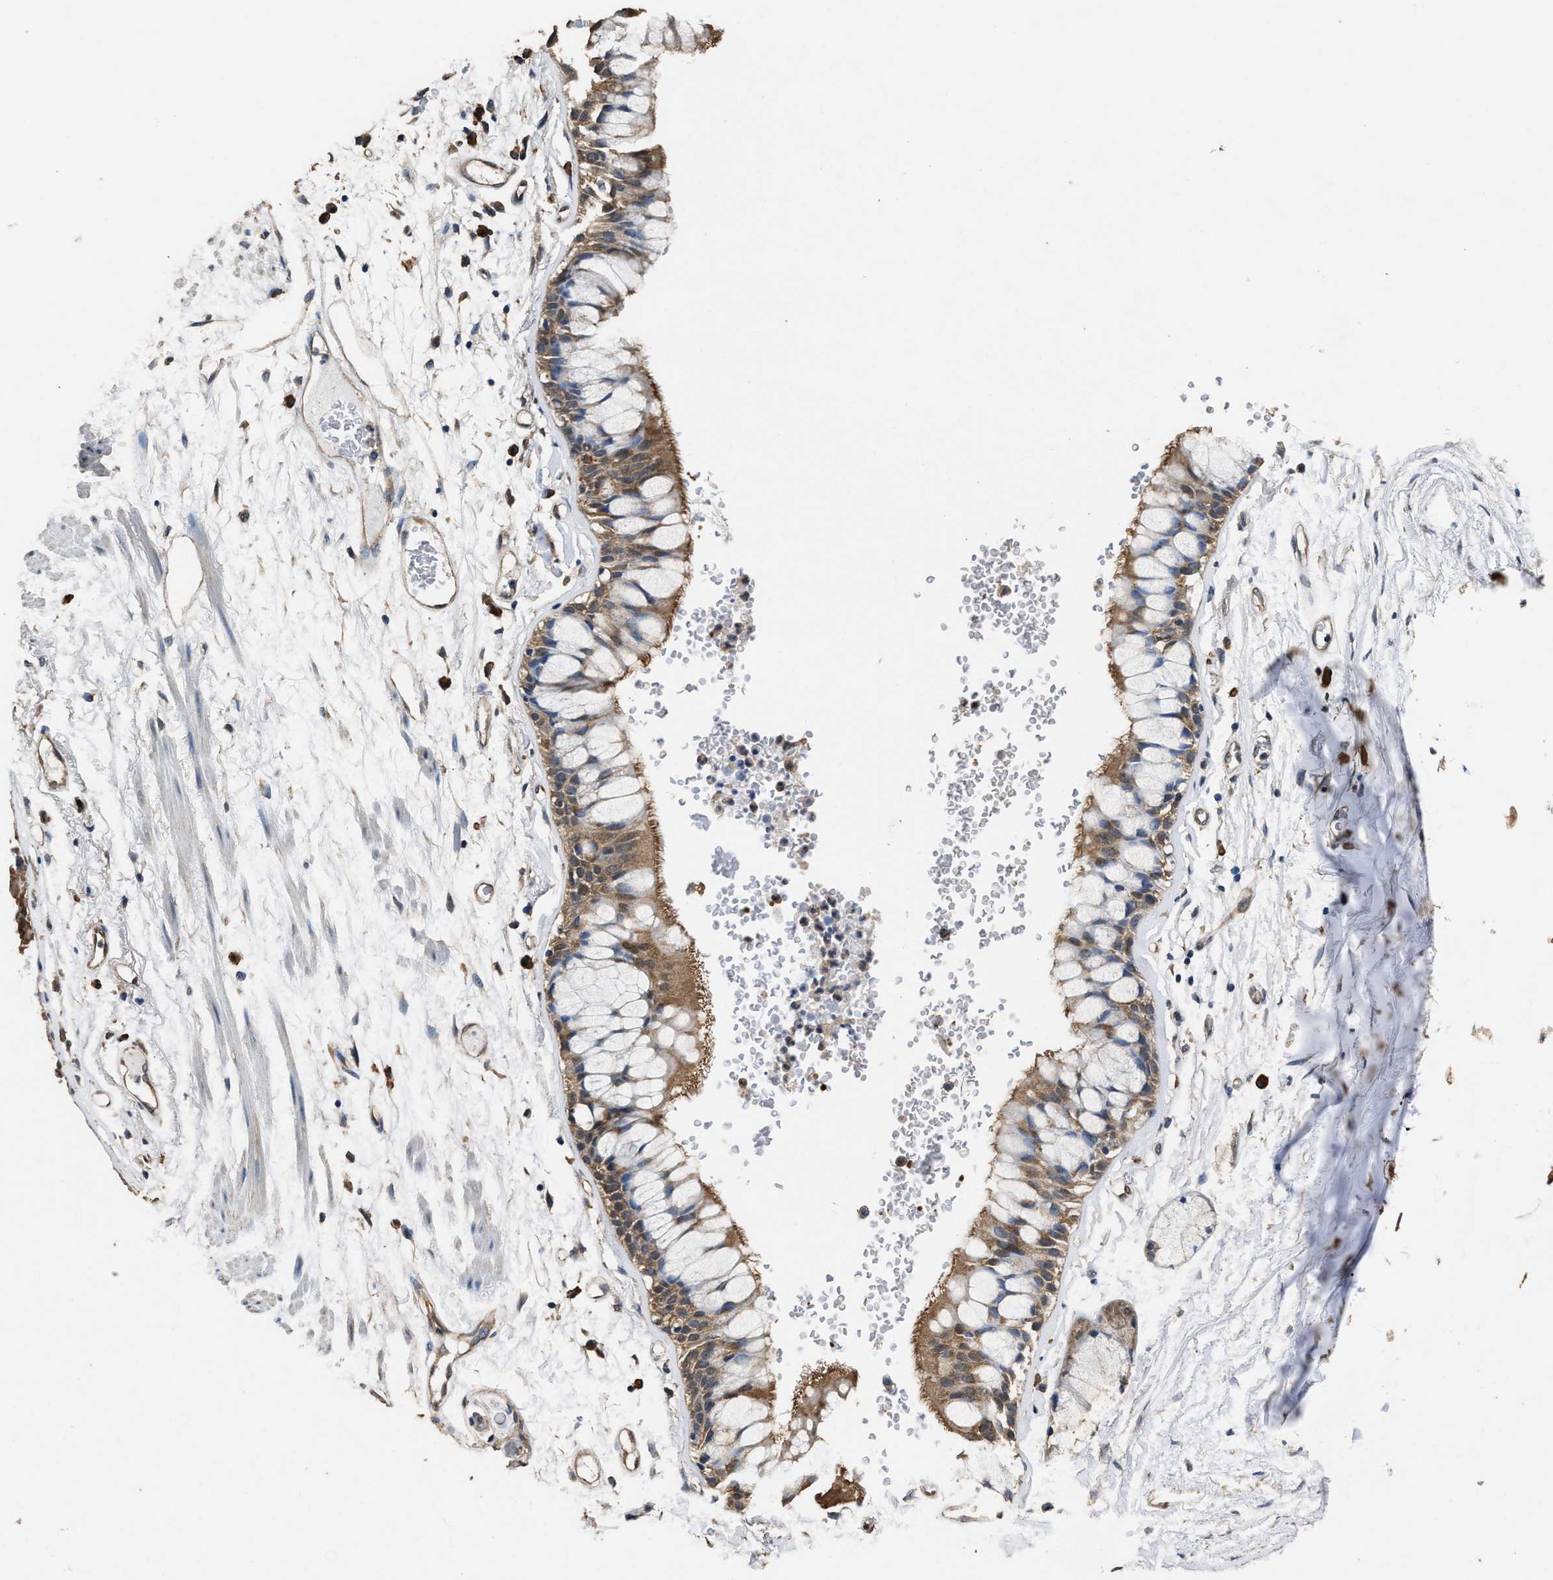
{"staining": {"intensity": "moderate", "quantity": ">75%", "location": "cytoplasmic/membranous"}, "tissue": "bronchus", "cell_type": "Respiratory epithelial cells", "image_type": "normal", "snomed": [{"axis": "morphology", "description": "Normal tissue, NOS"}, {"axis": "topography", "description": "Bronchus"}], "caption": "Immunohistochemical staining of unremarkable bronchus reveals medium levels of moderate cytoplasmic/membranous positivity in about >75% of respiratory epithelial cells.", "gene": "YWHAE", "patient": {"sex": "male", "age": 66}}